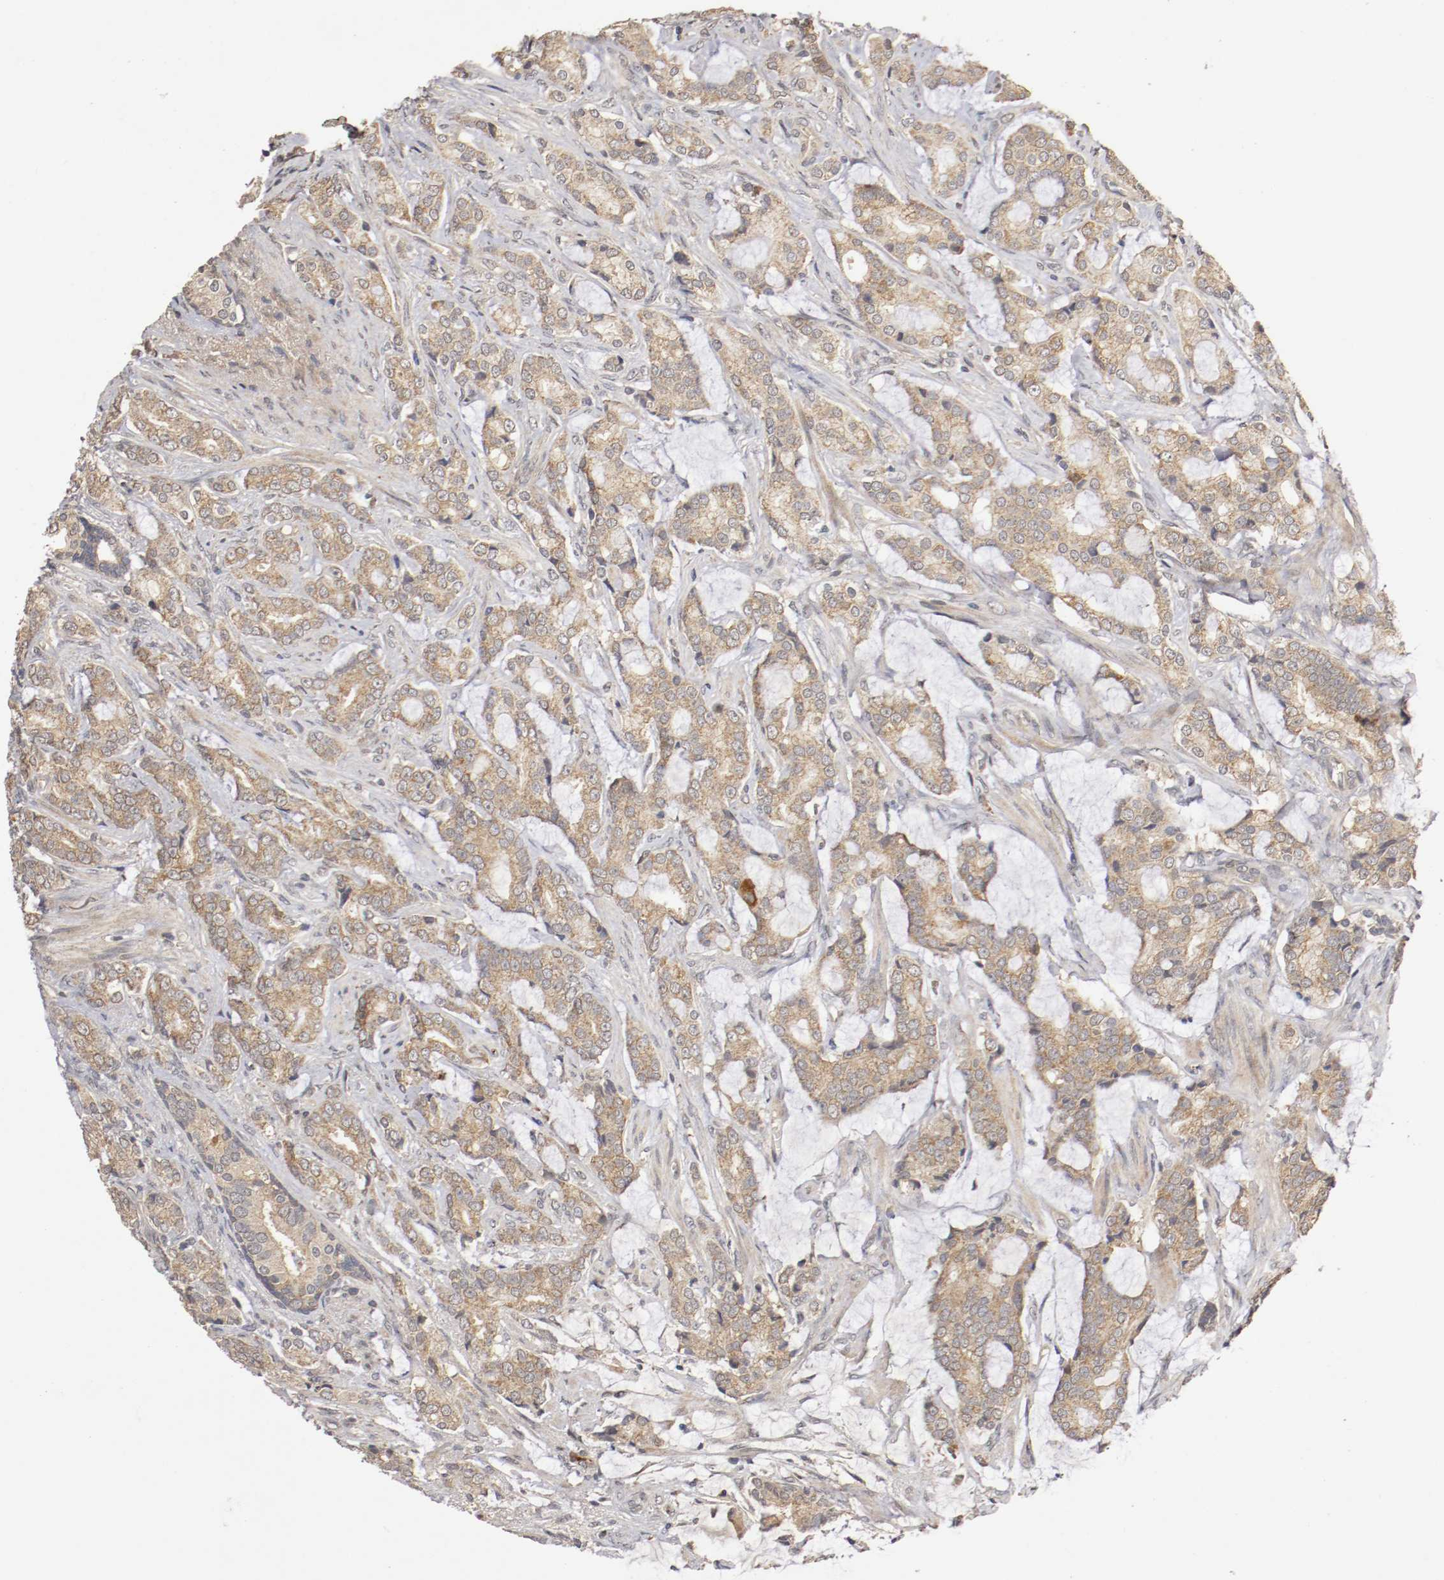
{"staining": {"intensity": "moderate", "quantity": ">75%", "location": "cytoplasmic/membranous"}, "tissue": "prostate cancer", "cell_type": "Tumor cells", "image_type": "cancer", "snomed": [{"axis": "morphology", "description": "Adenocarcinoma, Low grade"}, {"axis": "topography", "description": "Prostate"}], "caption": "The histopathology image demonstrates staining of prostate cancer, revealing moderate cytoplasmic/membranous protein positivity (brown color) within tumor cells.", "gene": "TNFRSF1B", "patient": {"sex": "male", "age": 58}}